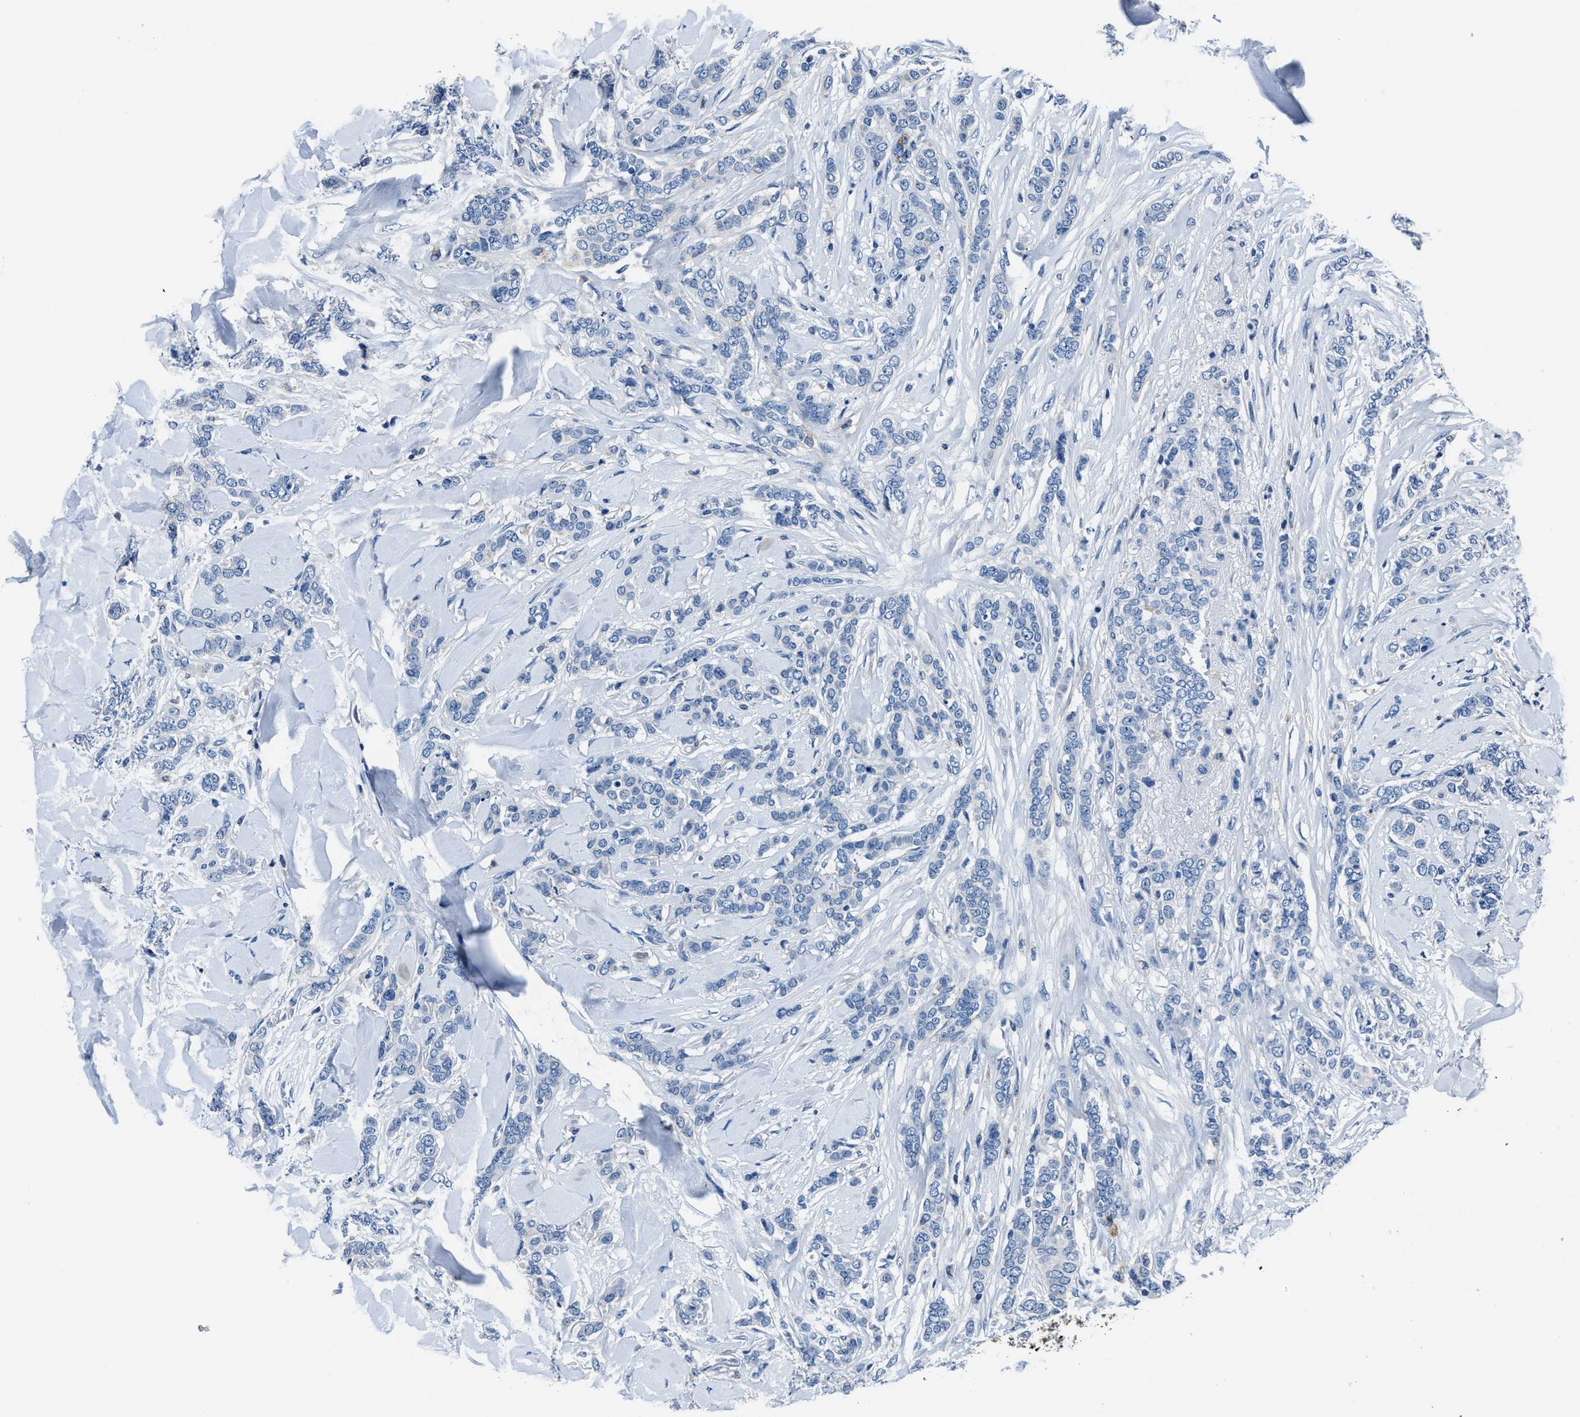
{"staining": {"intensity": "negative", "quantity": "none", "location": "none"}, "tissue": "breast cancer", "cell_type": "Tumor cells", "image_type": "cancer", "snomed": [{"axis": "morphology", "description": "Lobular carcinoma"}, {"axis": "topography", "description": "Skin"}, {"axis": "topography", "description": "Breast"}], "caption": "High power microscopy micrograph of an IHC histopathology image of breast cancer (lobular carcinoma), revealing no significant expression in tumor cells.", "gene": "FGL2", "patient": {"sex": "female", "age": 46}}